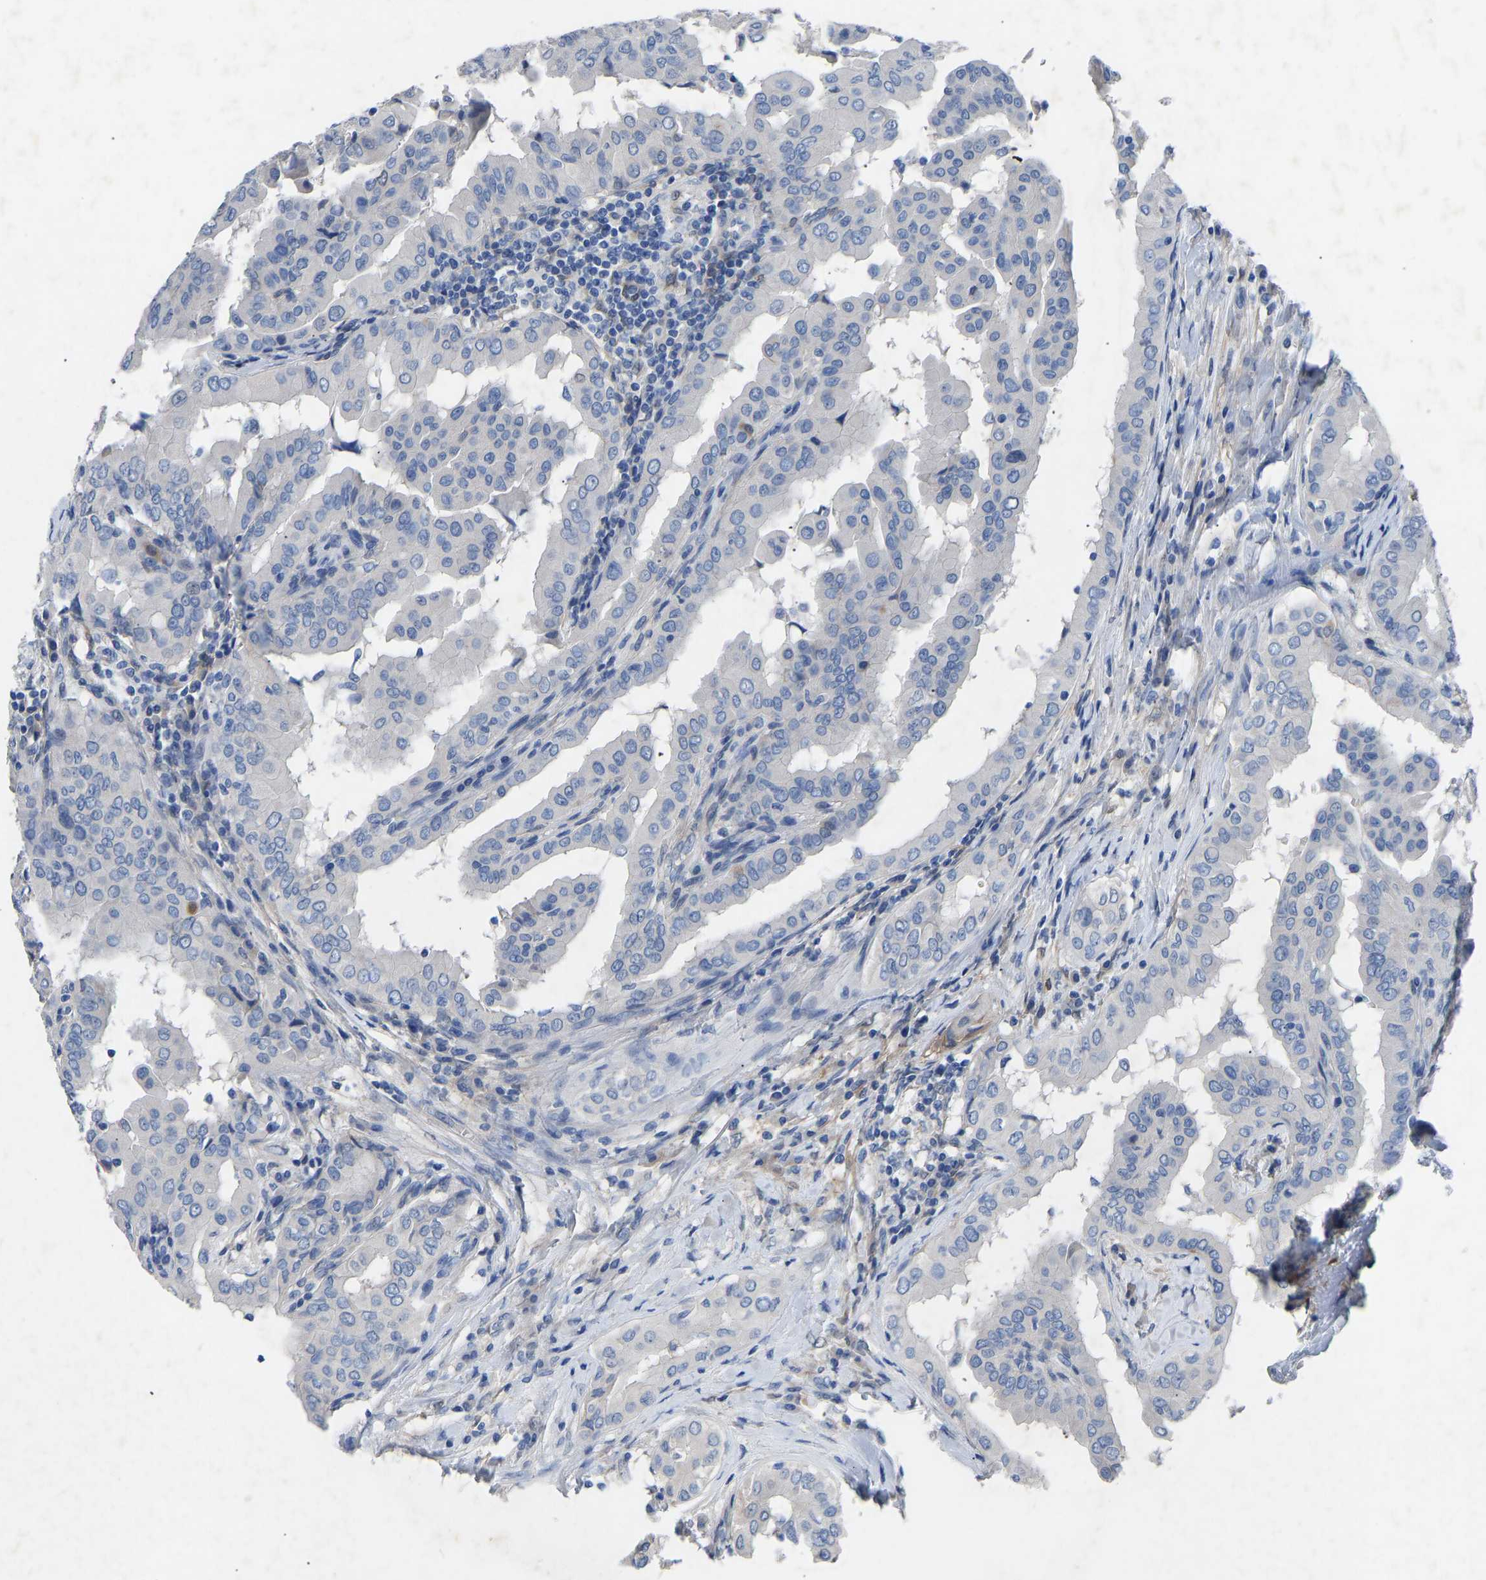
{"staining": {"intensity": "negative", "quantity": "none", "location": "none"}, "tissue": "thyroid cancer", "cell_type": "Tumor cells", "image_type": "cancer", "snomed": [{"axis": "morphology", "description": "Papillary adenocarcinoma, NOS"}, {"axis": "topography", "description": "Thyroid gland"}], "caption": "This is an IHC micrograph of thyroid papillary adenocarcinoma. There is no positivity in tumor cells.", "gene": "RBP1", "patient": {"sex": "male", "age": 33}}